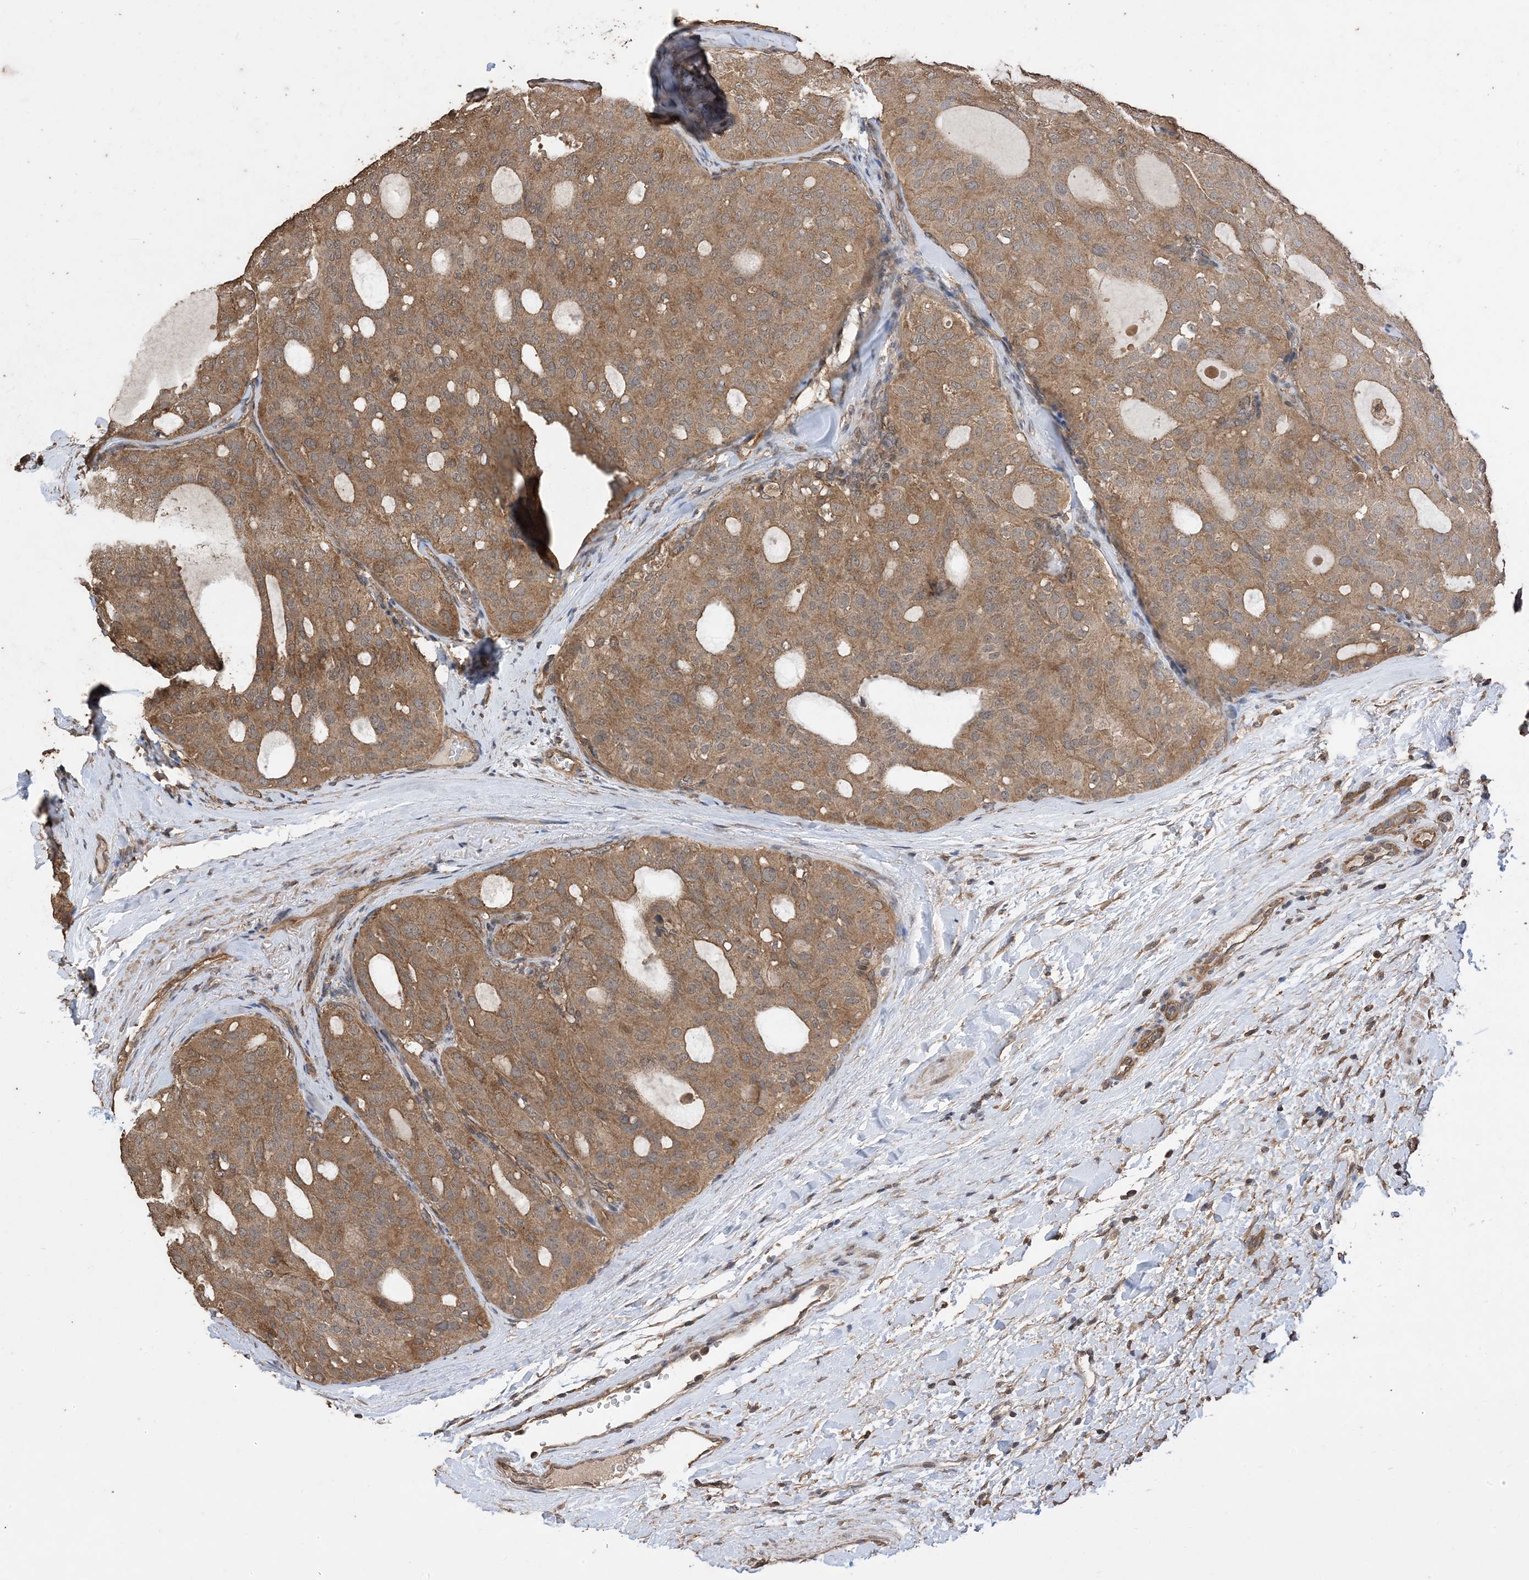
{"staining": {"intensity": "moderate", "quantity": ">75%", "location": "cytoplasmic/membranous"}, "tissue": "thyroid cancer", "cell_type": "Tumor cells", "image_type": "cancer", "snomed": [{"axis": "morphology", "description": "Follicular adenoma carcinoma, NOS"}, {"axis": "topography", "description": "Thyroid gland"}], "caption": "Approximately >75% of tumor cells in thyroid cancer reveal moderate cytoplasmic/membranous protein staining as visualized by brown immunohistochemical staining.", "gene": "ZKSCAN5", "patient": {"sex": "male", "age": 75}}